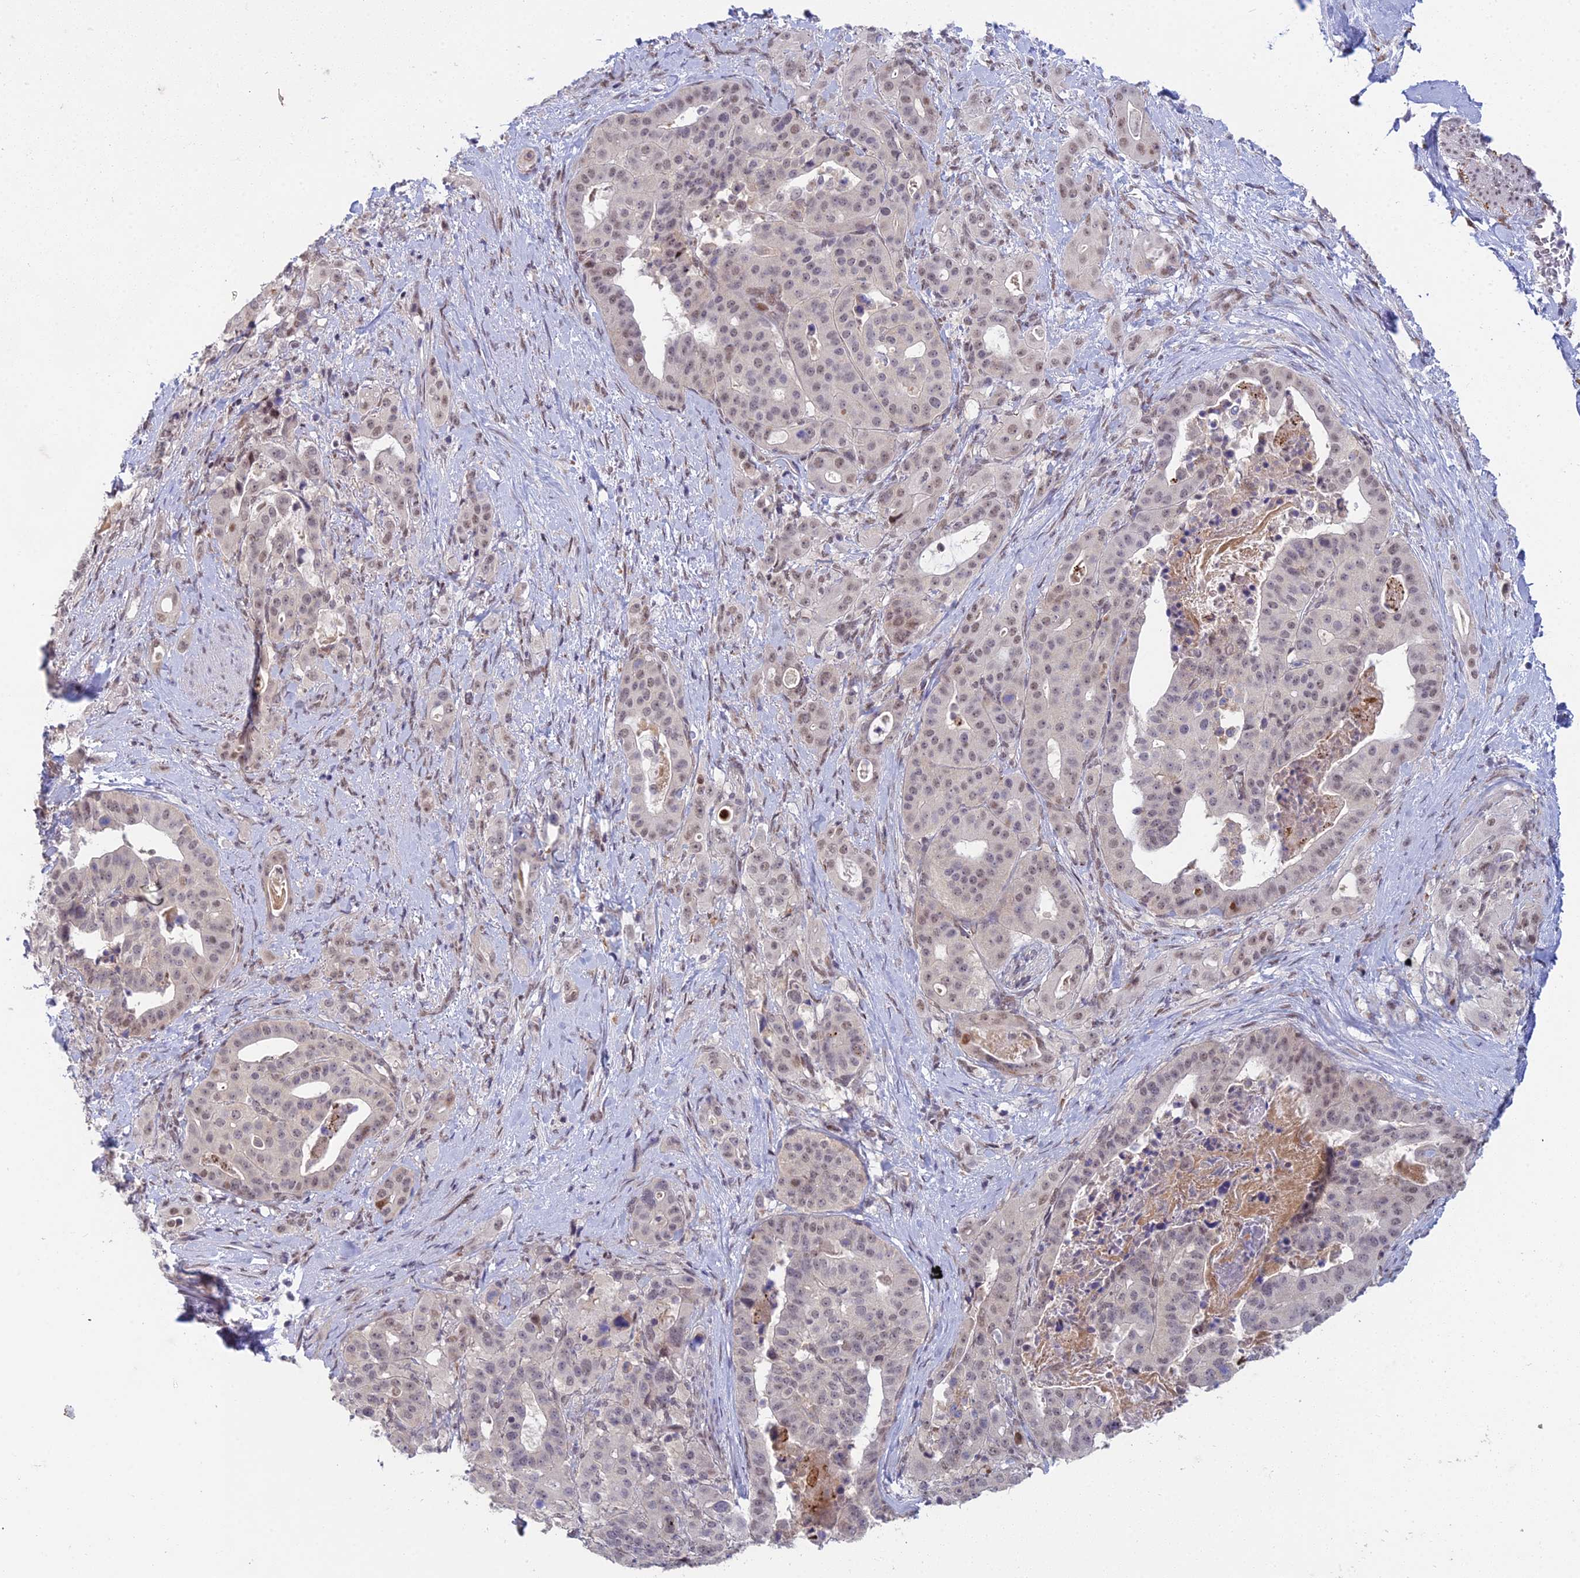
{"staining": {"intensity": "weak", "quantity": "25%-75%", "location": "nuclear"}, "tissue": "stomach cancer", "cell_type": "Tumor cells", "image_type": "cancer", "snomed": [{"axis": "morphology", "description": "Adenocarcinoma, NOS"}, {"axis": "topography", "description": "Stomach"}], "caption": "Tumor cells show low levels of weak nuclear staining in approximately 25%-75% of cells in human stomach cancer. The staining was performed using DAB (3,3'-diaminobenzidine) to visualize the protein expression in brown, while the nuclei were stained in blue with hematoxylin (Magnification: 20x).", "gene": "ABHD17A", "patient": {"sex": "male", "age": 48}}